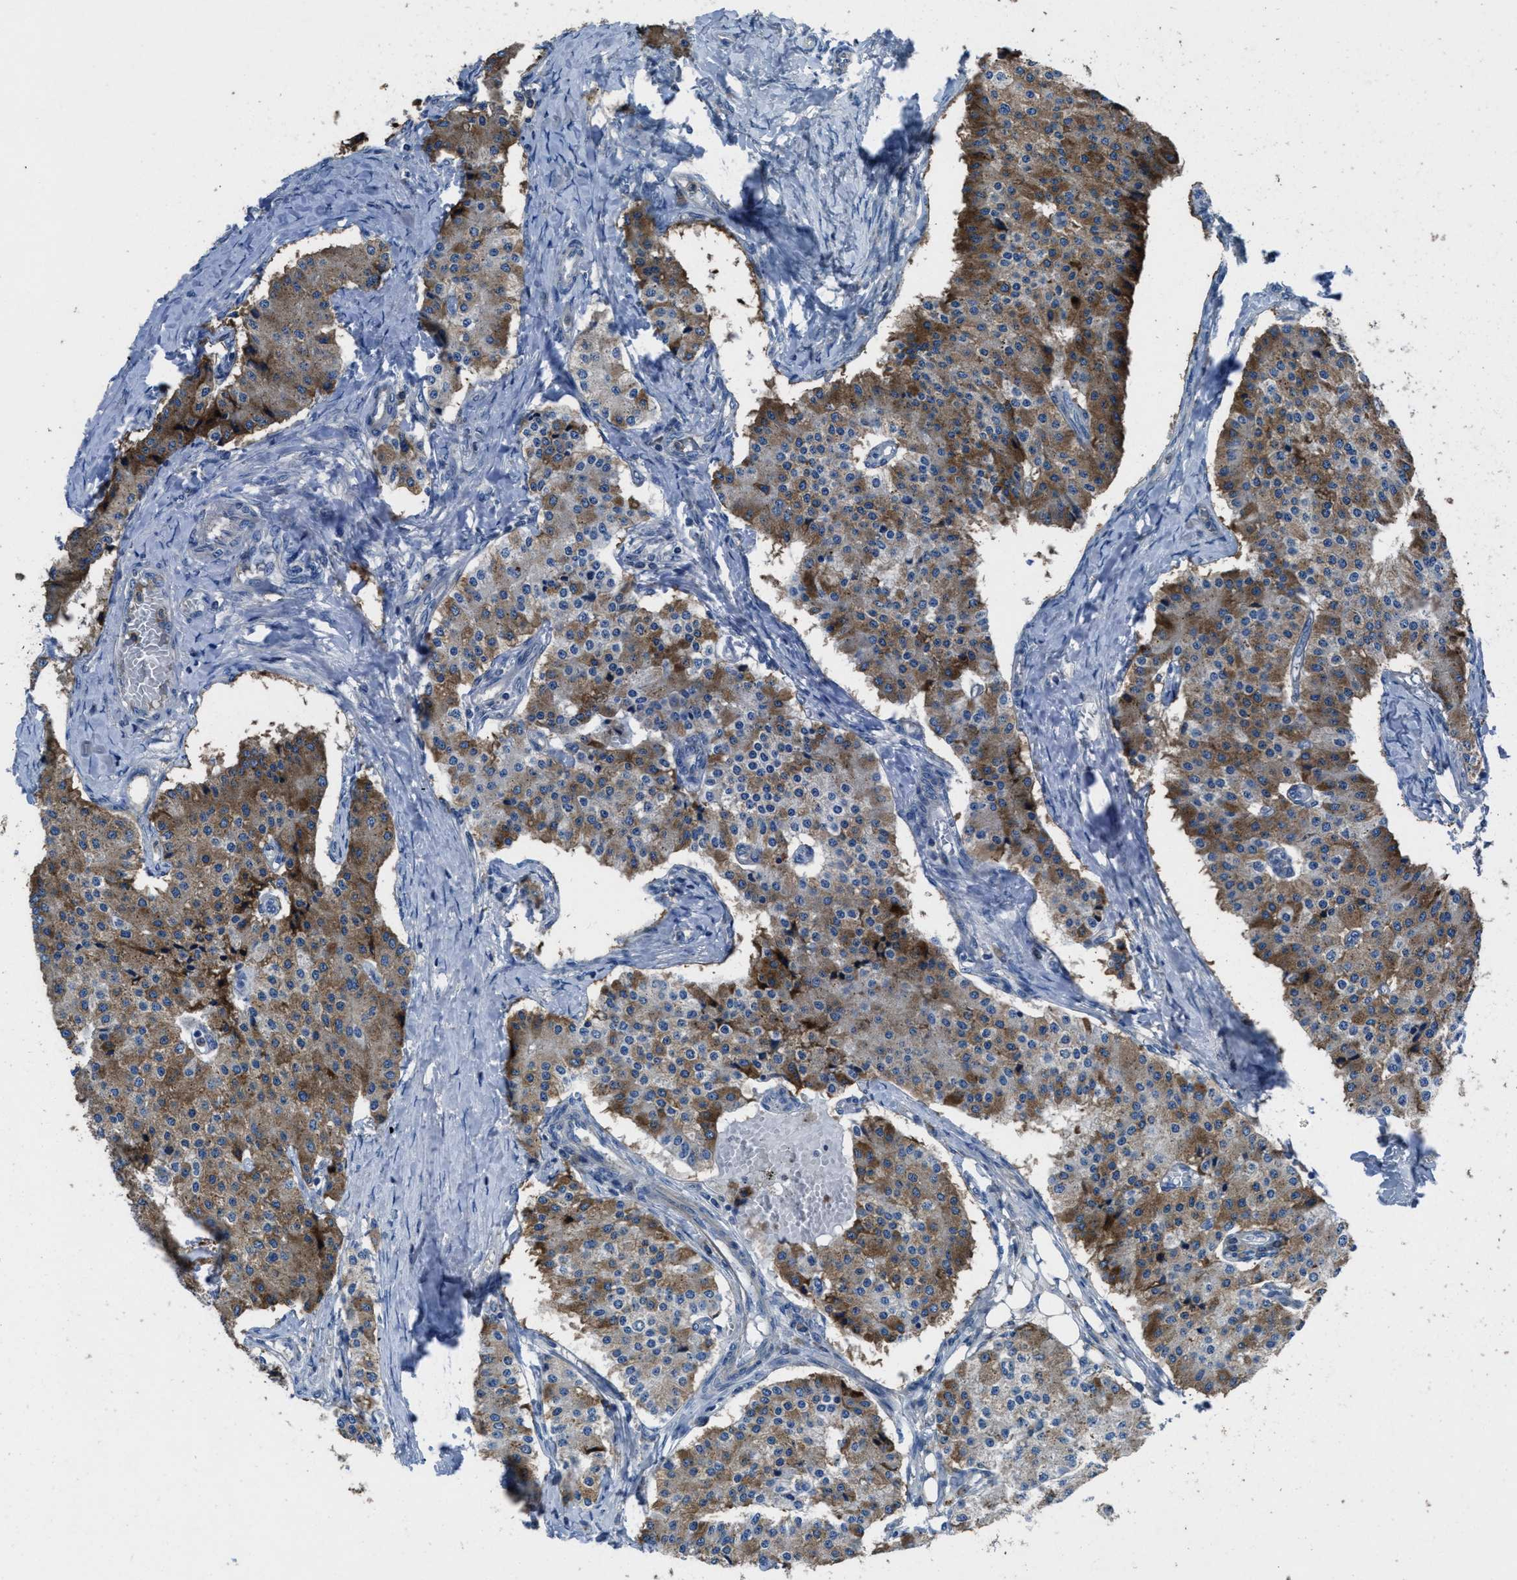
{"staining": {"intensity": "moderate", "quantity": "25%-75%", "location": "cytoplasmic/membranous"}, "tissue": "carcinoid", "cell_type": "Tumor cells", "image_type": "cancer", "snomed": [{"axis": "morphology", "description": "Carcinoid, malignant, NOS"}, {"axis": "topography", "description": "Colon"}], "caption": "This histopathology image shows immunohistochemistry staining of malignant carcinoid, with medium moderate cytoplasmic/membranous expression in approximately 25%-75% of tumor cells.", "gene": "MAP3K20", "patient": {"sex": "female", "age": 52}}